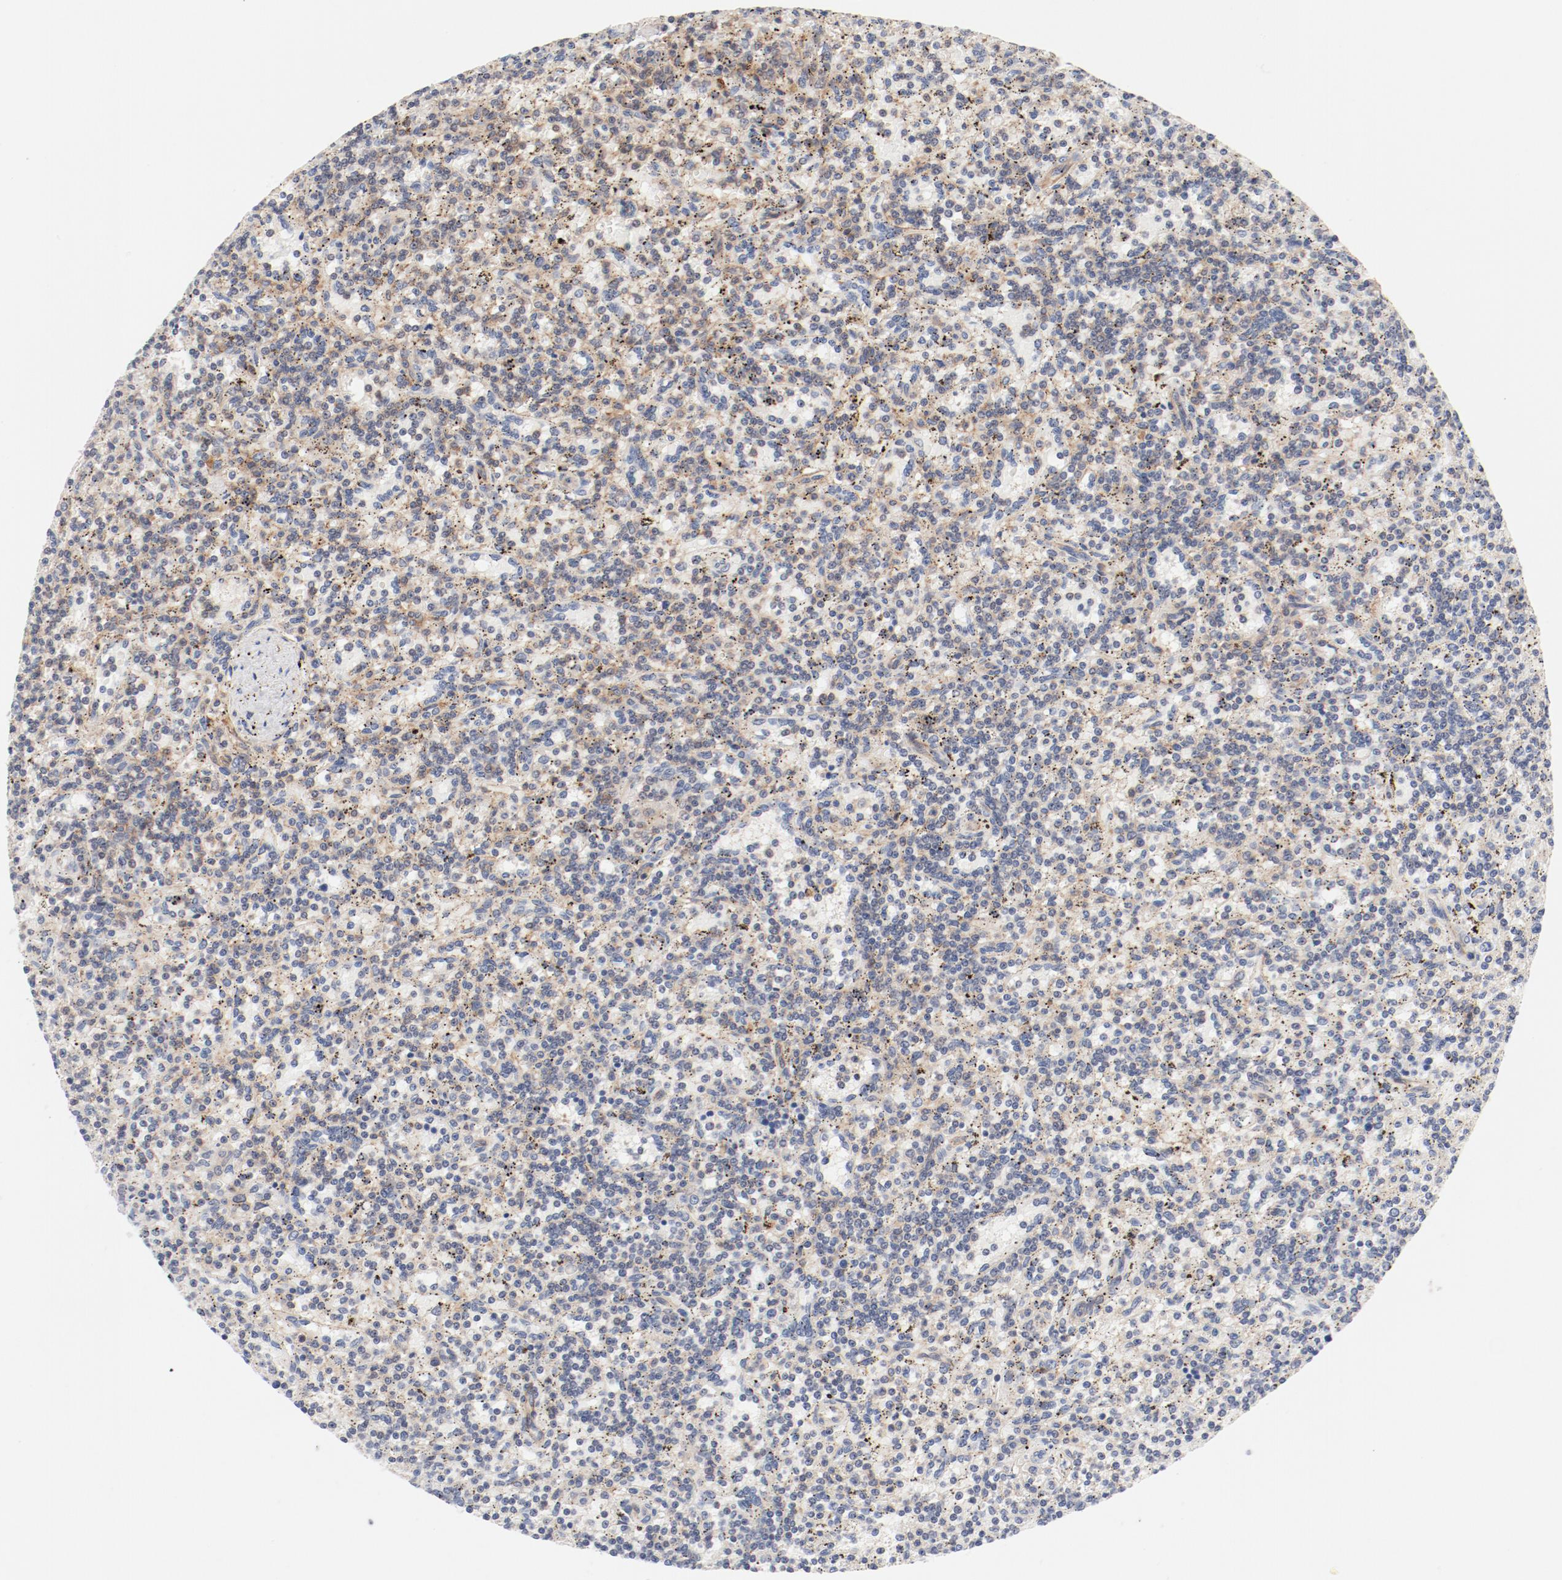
{"staining": {"intensity": "weak", "quantity": "25%-75%", "location": "cytoplasmic/membranous"}, "tissue": "lymphoma", "cell_type": "Tumor cells", "image_type": "cancer", "snomed": [{"axis": "morphology", "description": "Malignant lymphoma, non-Hodgkin's type, Low grade"}, {"axis": "topography", "description": "Spleen"}], "caption": "Human lymphoma stained with a protein marker reveals weak staining in tumor cells.", "gene": "ZNF267", "patient": {"sex": "male", "age": 73}}